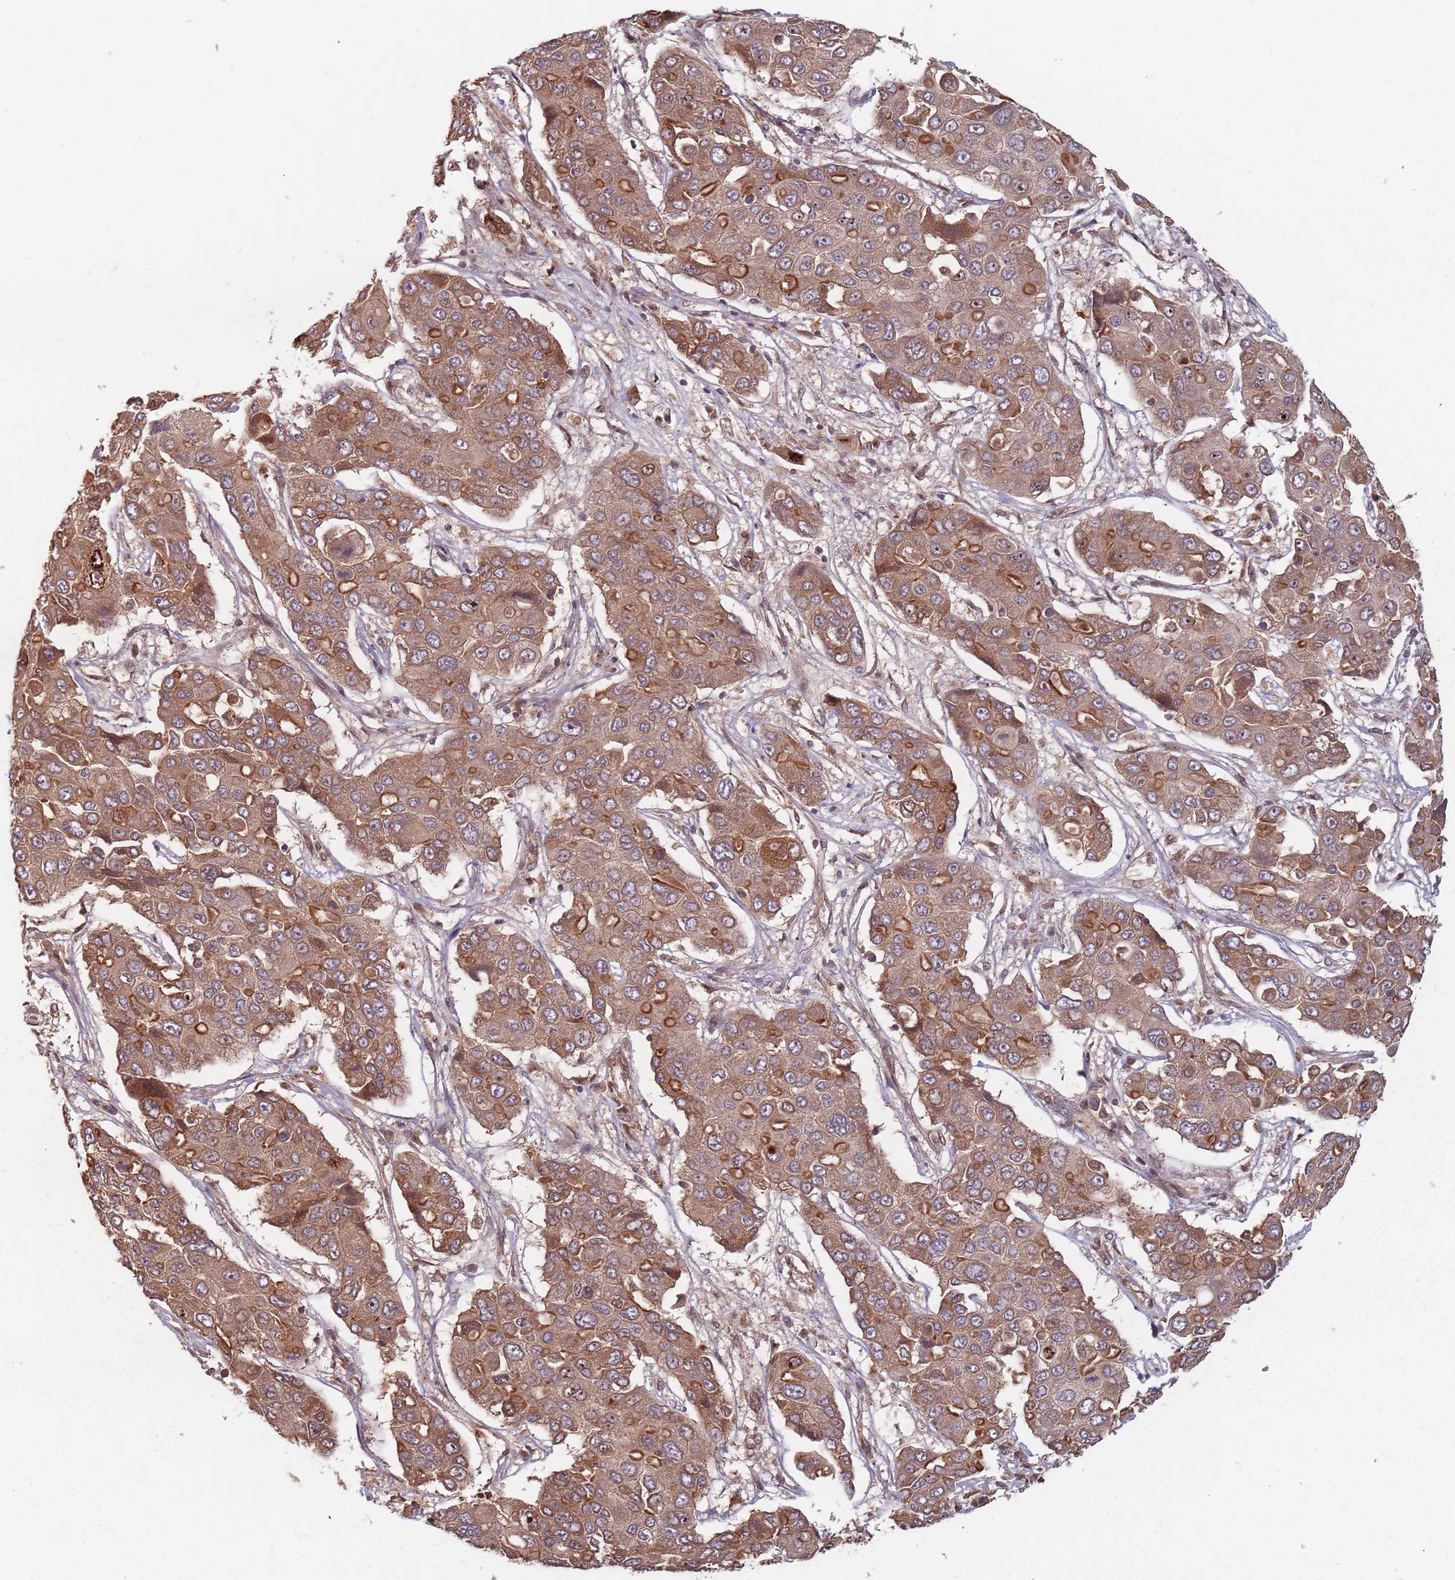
{"staining": {"intensity": "moderate", "quantity": ">75%", "location": "cytoplasmic/membranous"}, "tissue": "liver cancer", "cell_type": "Tumor cells", "image_type": "cancer", "snomed": [{"axis": "morphology", "description": "Cholangiocarcinoma"}, {"axis": "topography", "description": "Liver"}], "caption": "Human cholangiocarcinoma (liver) stained for a protein (brown) reveals moderate cytoplasmic/membranous positive expression in about >75% of tumor cells.", "gene": "C3orf14", "patient": {"sex": "male", "age": 67}}